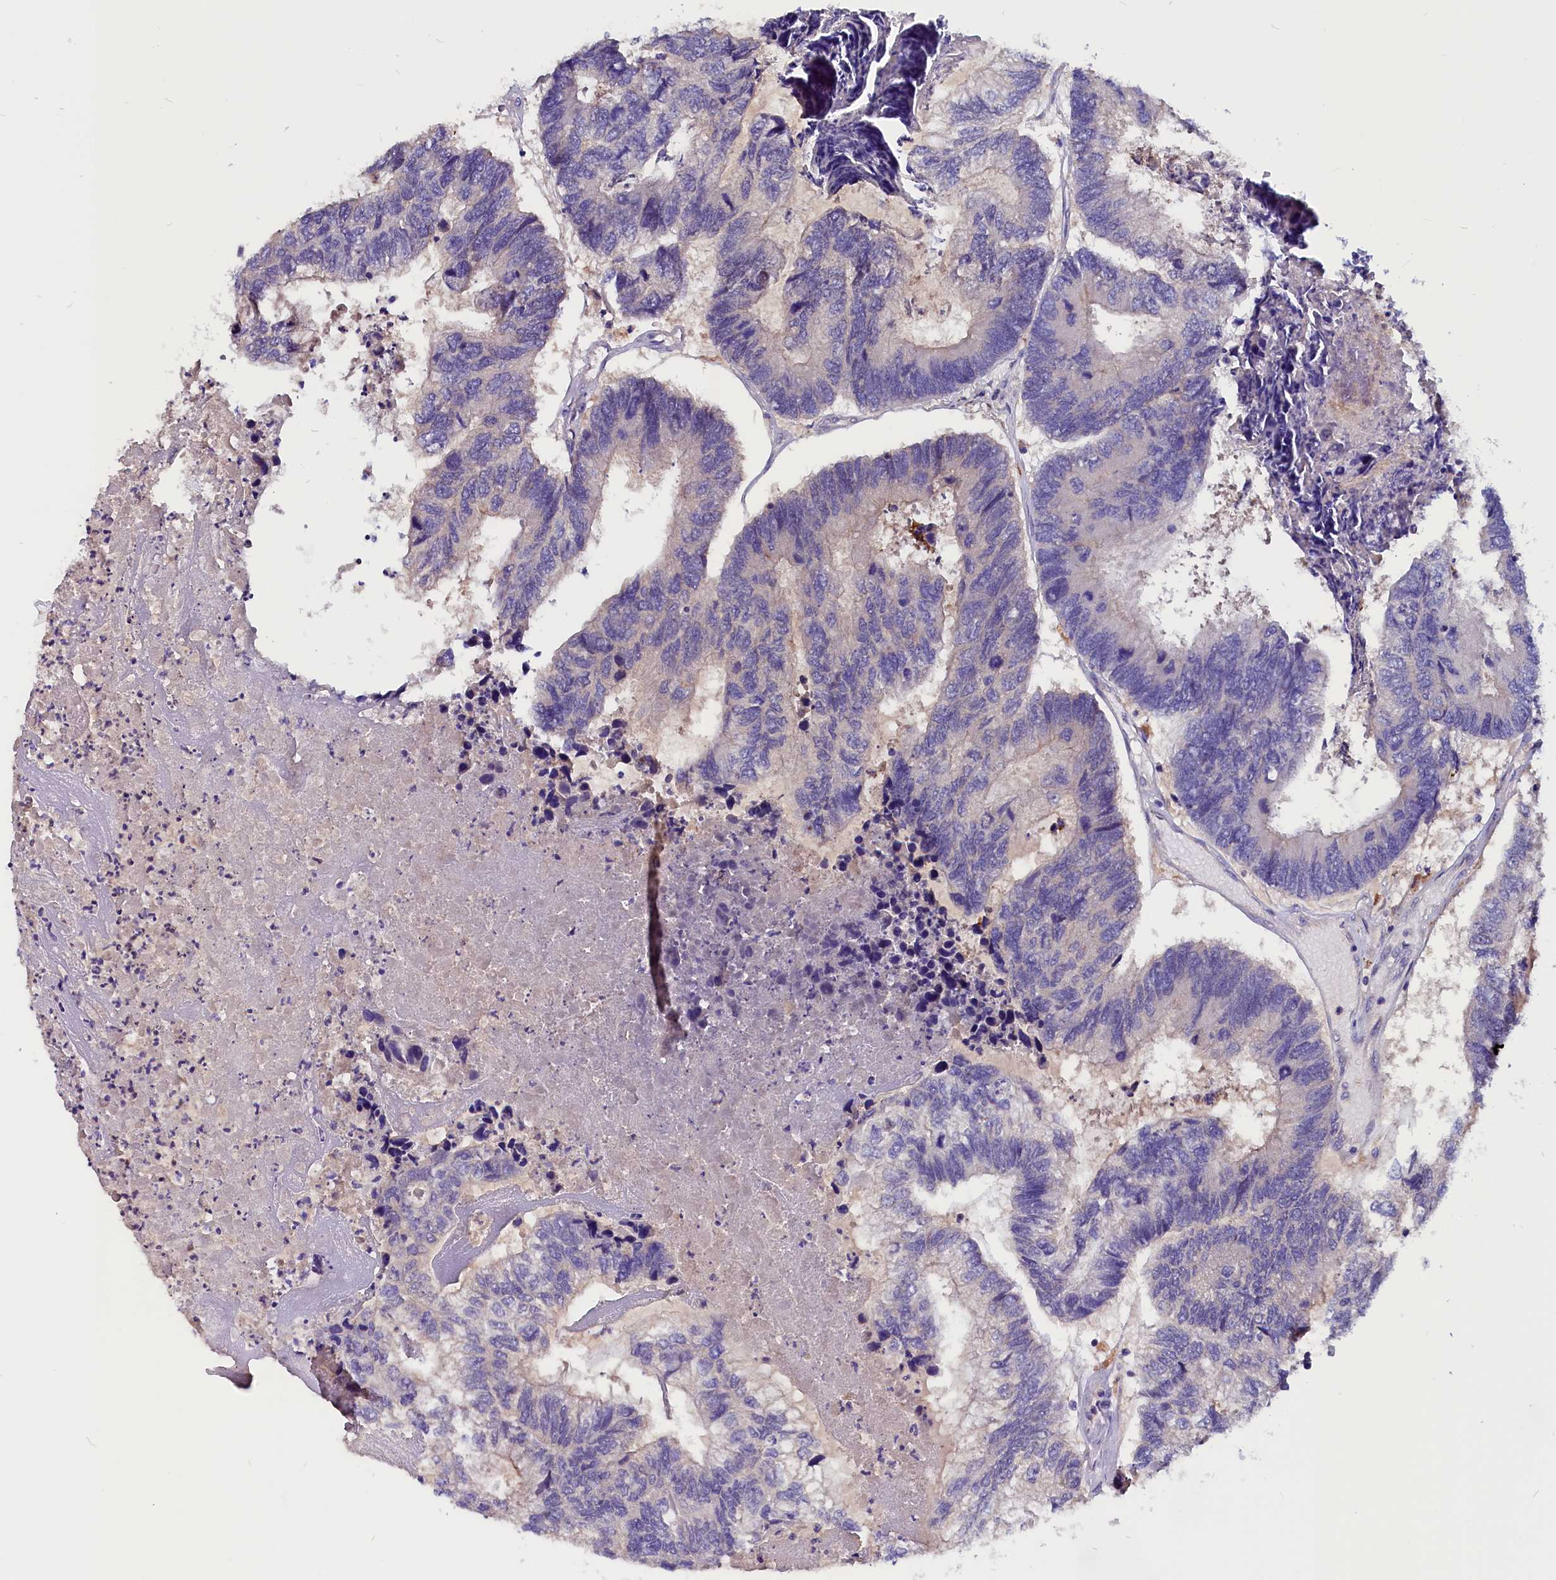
{"staining": {"intensity": "moderate", "quantity": "<25%", "location": "cytoplasmic/membranous"}, "tissue": "colorectal cancer", "cell_type": "Tumor cells", "image_type": "cancer", "snomed": [{"axis": "morphology", "description": "Adenocarcinoma, NOS"}, {"axis": "topography", "description": "Colon"}], "caption": "Colorectal cancer stained for a protein (brown) shows moderate cytoplasmic/membranous positive positivity in approximately <25% of tumor cells.", "gene": "CCBE1", "patient": {"sex": "female", "age": 67}}